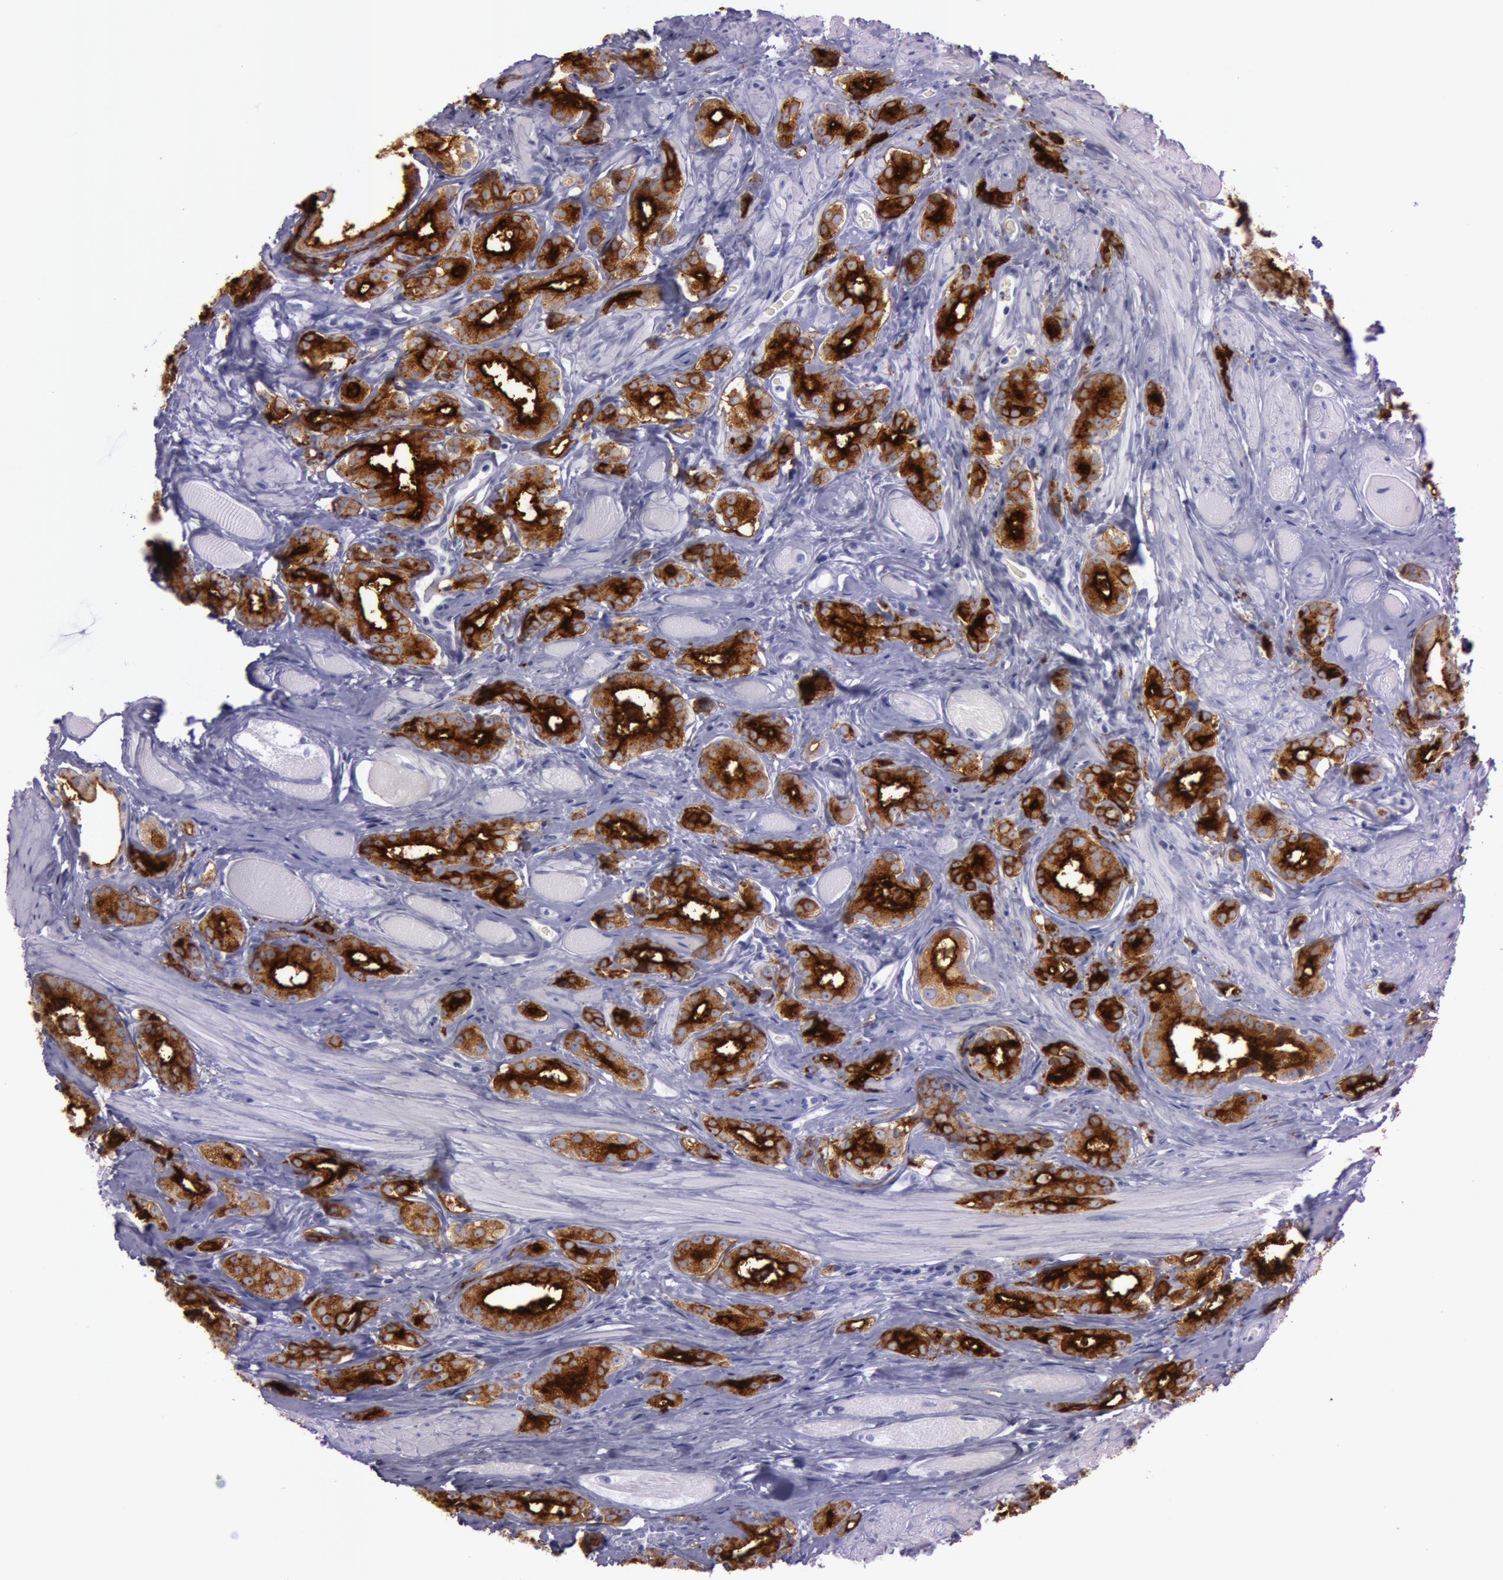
{"staining": {"intensity": "strong", "quantity": ">75%", "location": "cytoplasmic/membranous"}, "tissue": "prostate cancer", "cell_type": "Tumor cells", "image_type": "cancer", "snomed": [{"axis": "morphology", "description": "Adenocarcinoma, Medium grade"}, {"axis": "topography", "description": "Prostate"}], "caption": "Immunohistochemistry of human adenocarcinoma (medium-grade) (prostate) reveals high levels of strong cytoplasmic/membranous positivity in approximately >75% of tumor cells.", "gene": "FOLH1", "patient": {"sex": "male", "age": 53}}